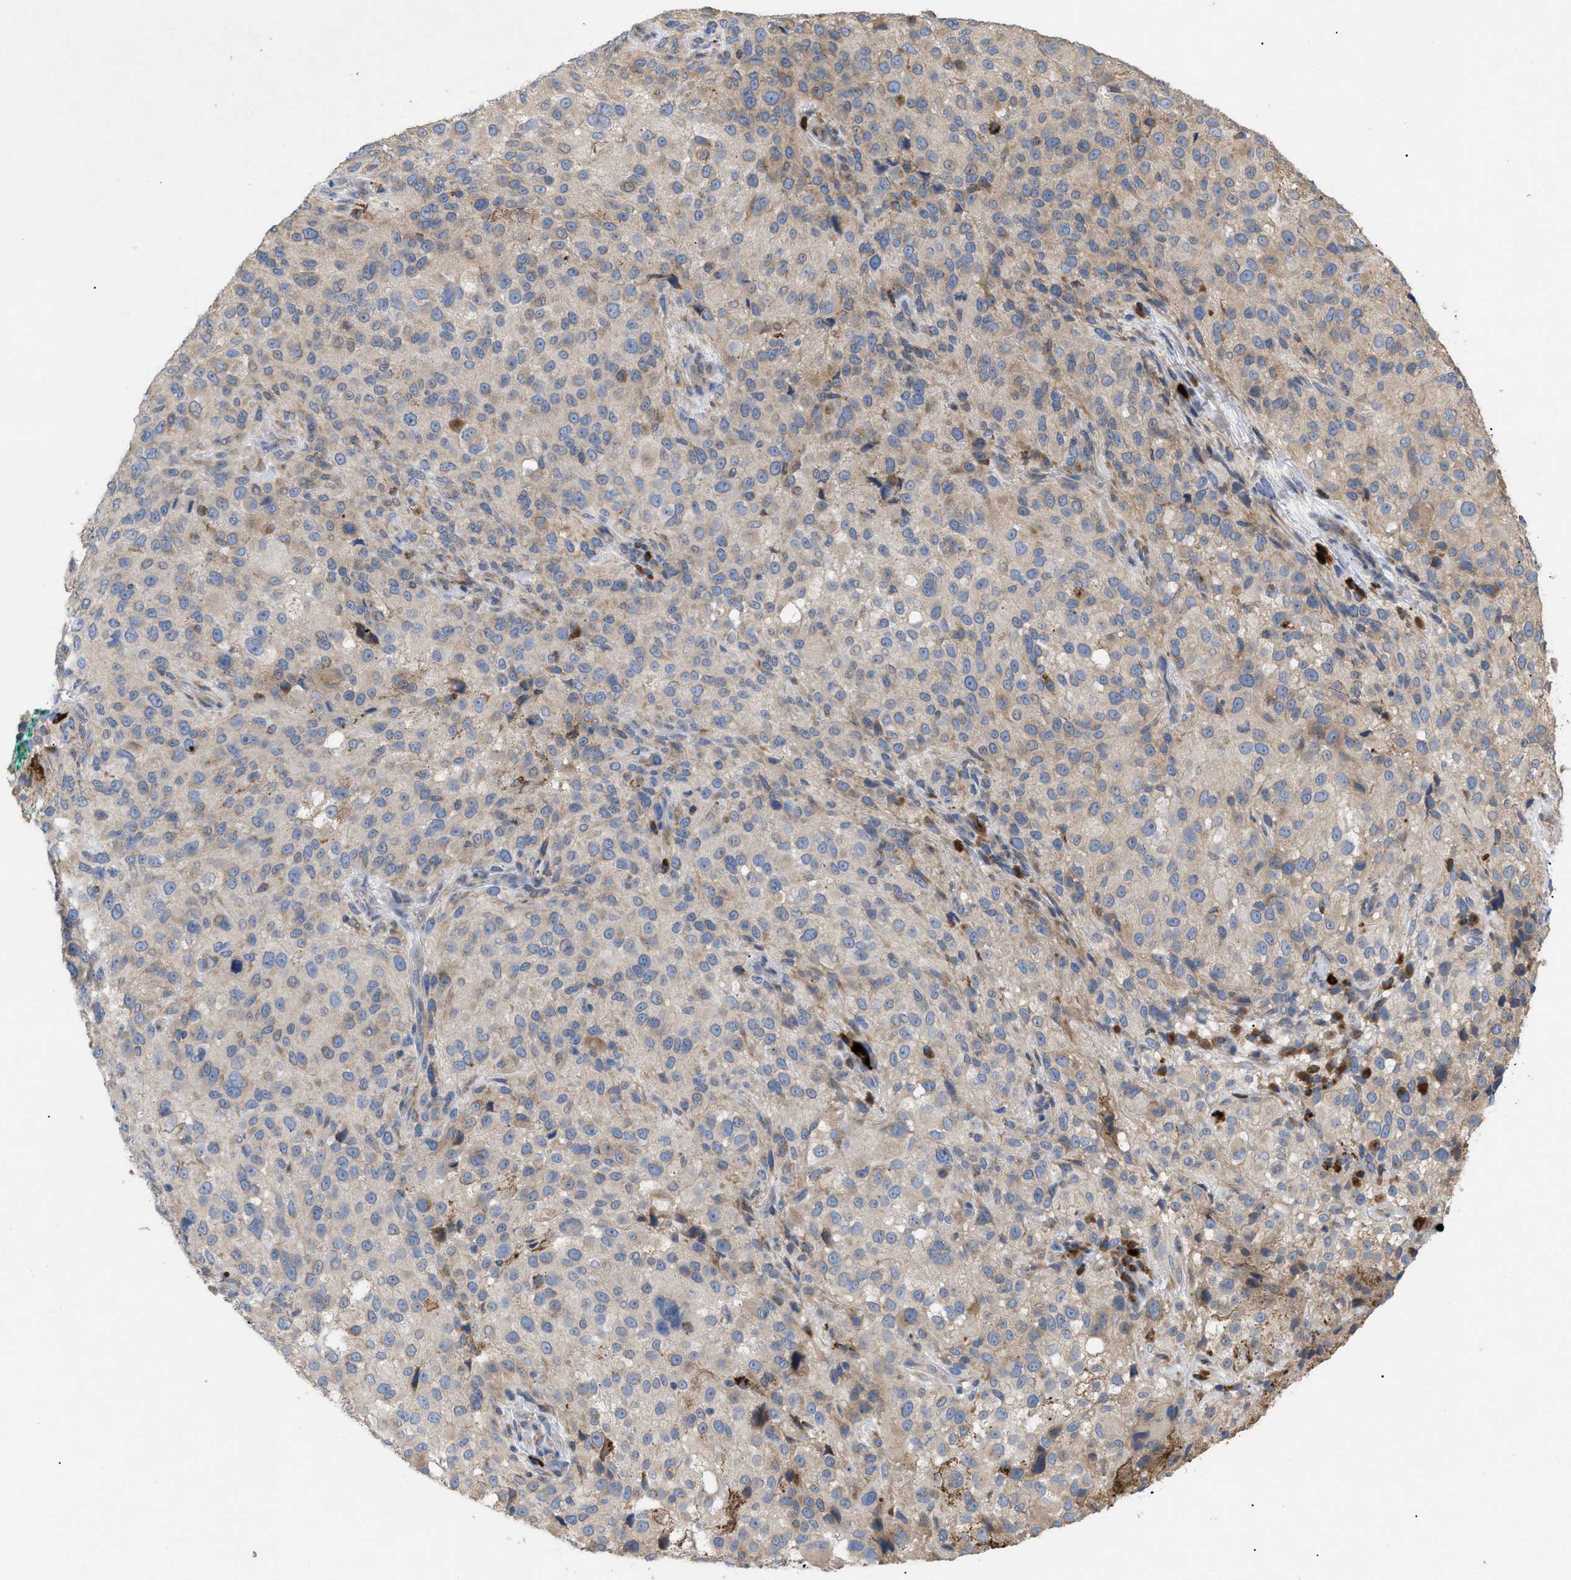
{"staining": {"intensity": "weak", "quantity": ">75%", "location": "cytoplasmic/membranous"}, "tissue": "melanoma", "cell_type": "Tumor cells", "image_type": "cancer", "snomed": [{"axis": "morphology", "description": "Necrosis, NOS"}, {"axis": "morphology", "description": "Malignant melanoma, NOS"}, {"axis": "topography", "description": "Skin"}], "caption": "The histopathology image demonstrates a brown stain indicating the presence of a protein in the cytoplasmic/membranous of tumor cells in malignant melanoma.", "gene": "SLC50A1", "patient": {"sex": "female", "age": 87}}